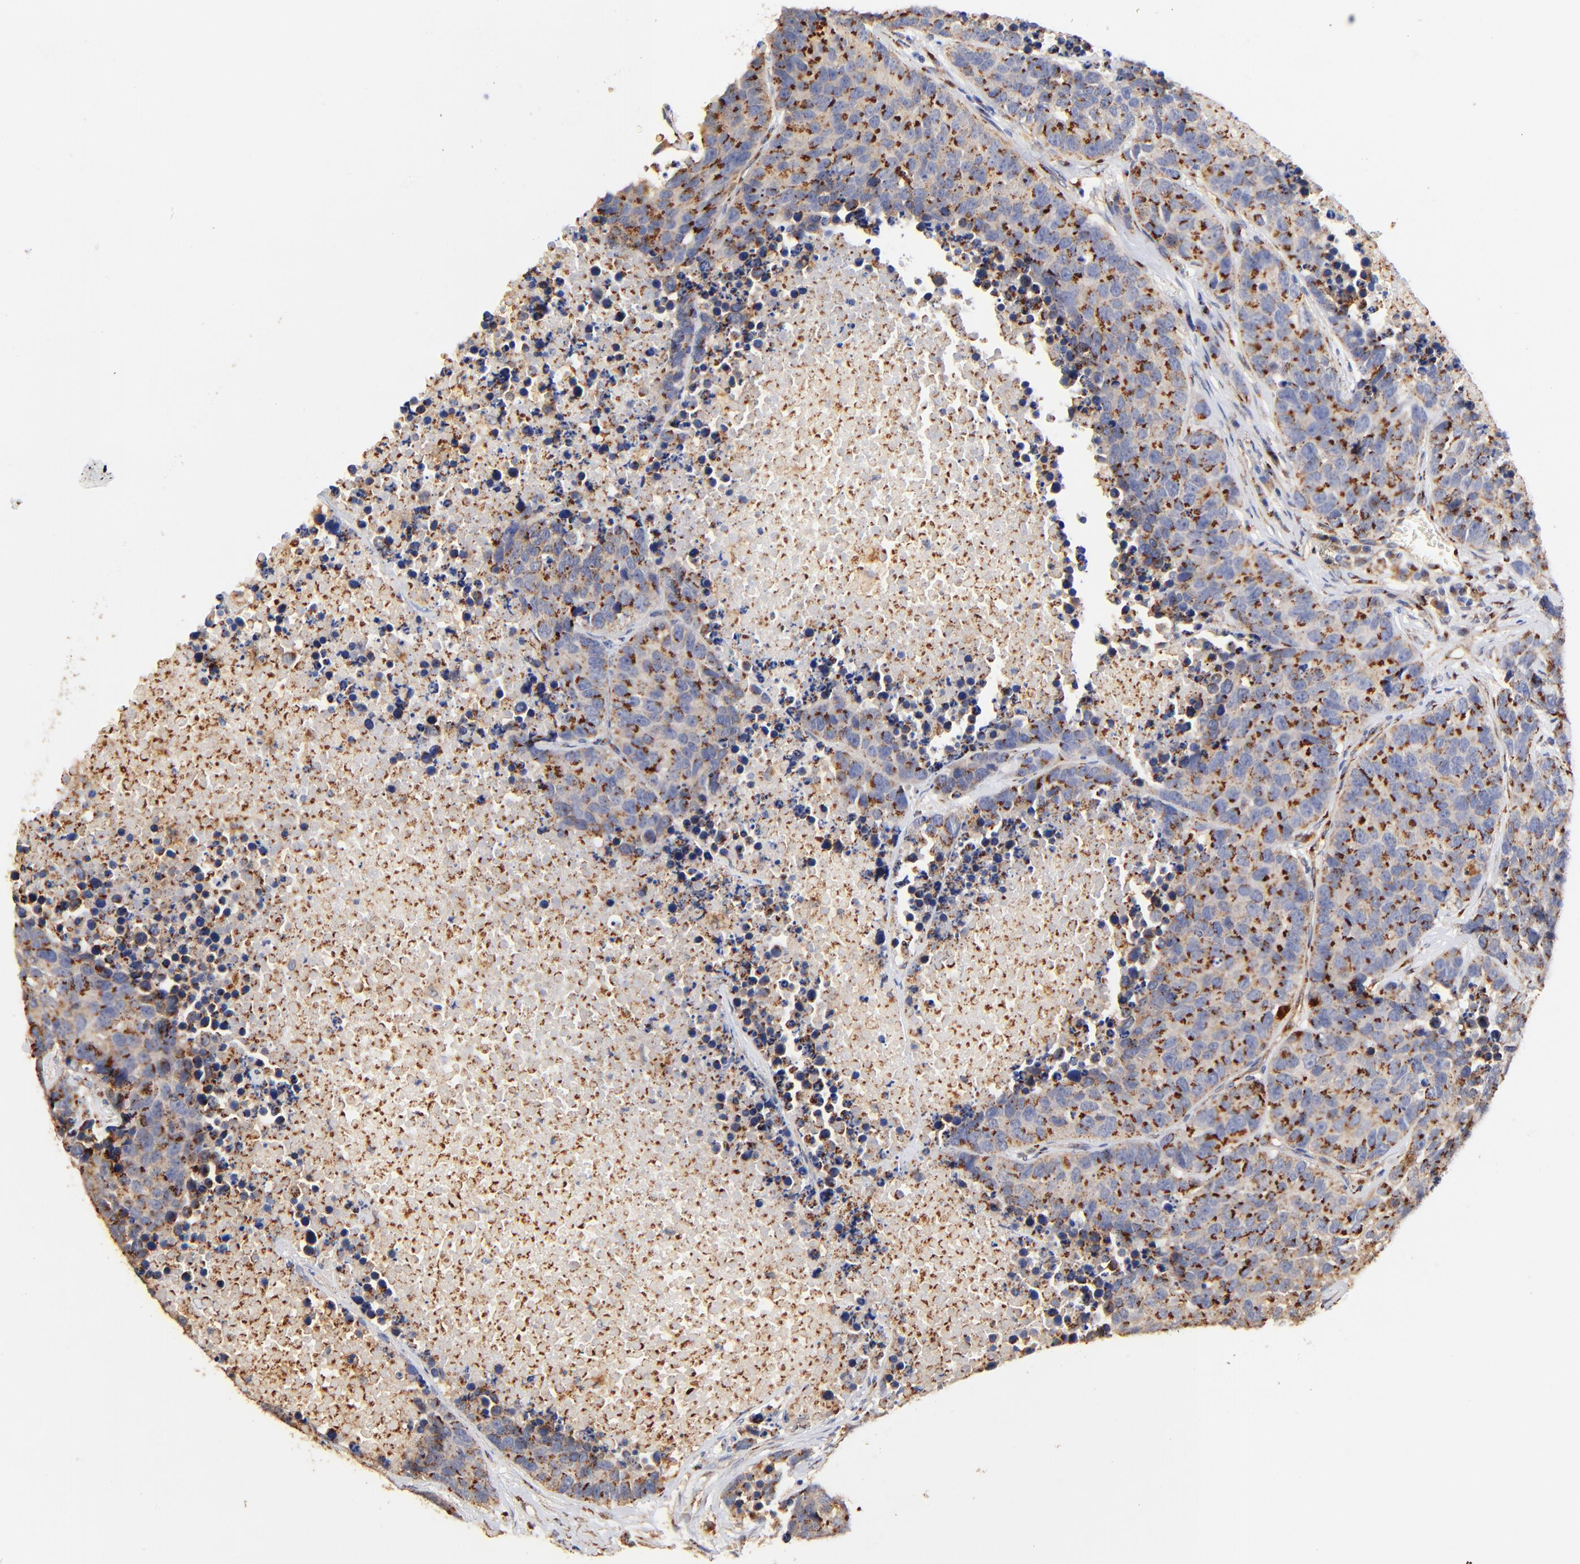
{"staining": {"intensity": "moderate", "quantity": ">75%", "location": "cytoplasmic/membranous"}, "tissue": "carcinoid", "cell_type": "Tumor cells", "image_type": "cancer", "snomed": [{"axis": "morphology", "description": "Carcinoid, malignant, NOS"}, {"axis": "topography", "description": "Lung"}], "caption": "Brown immunohistochemical staining in human carcinoid demonstrates moderate cytoplasmic/membranous staining in about >75% of tumor cells. (brown staining indicates protein expression, while blue staining denotes nuclei).", "gene": "FMNL3", "patient": {"sex": "male", "age": 60}}